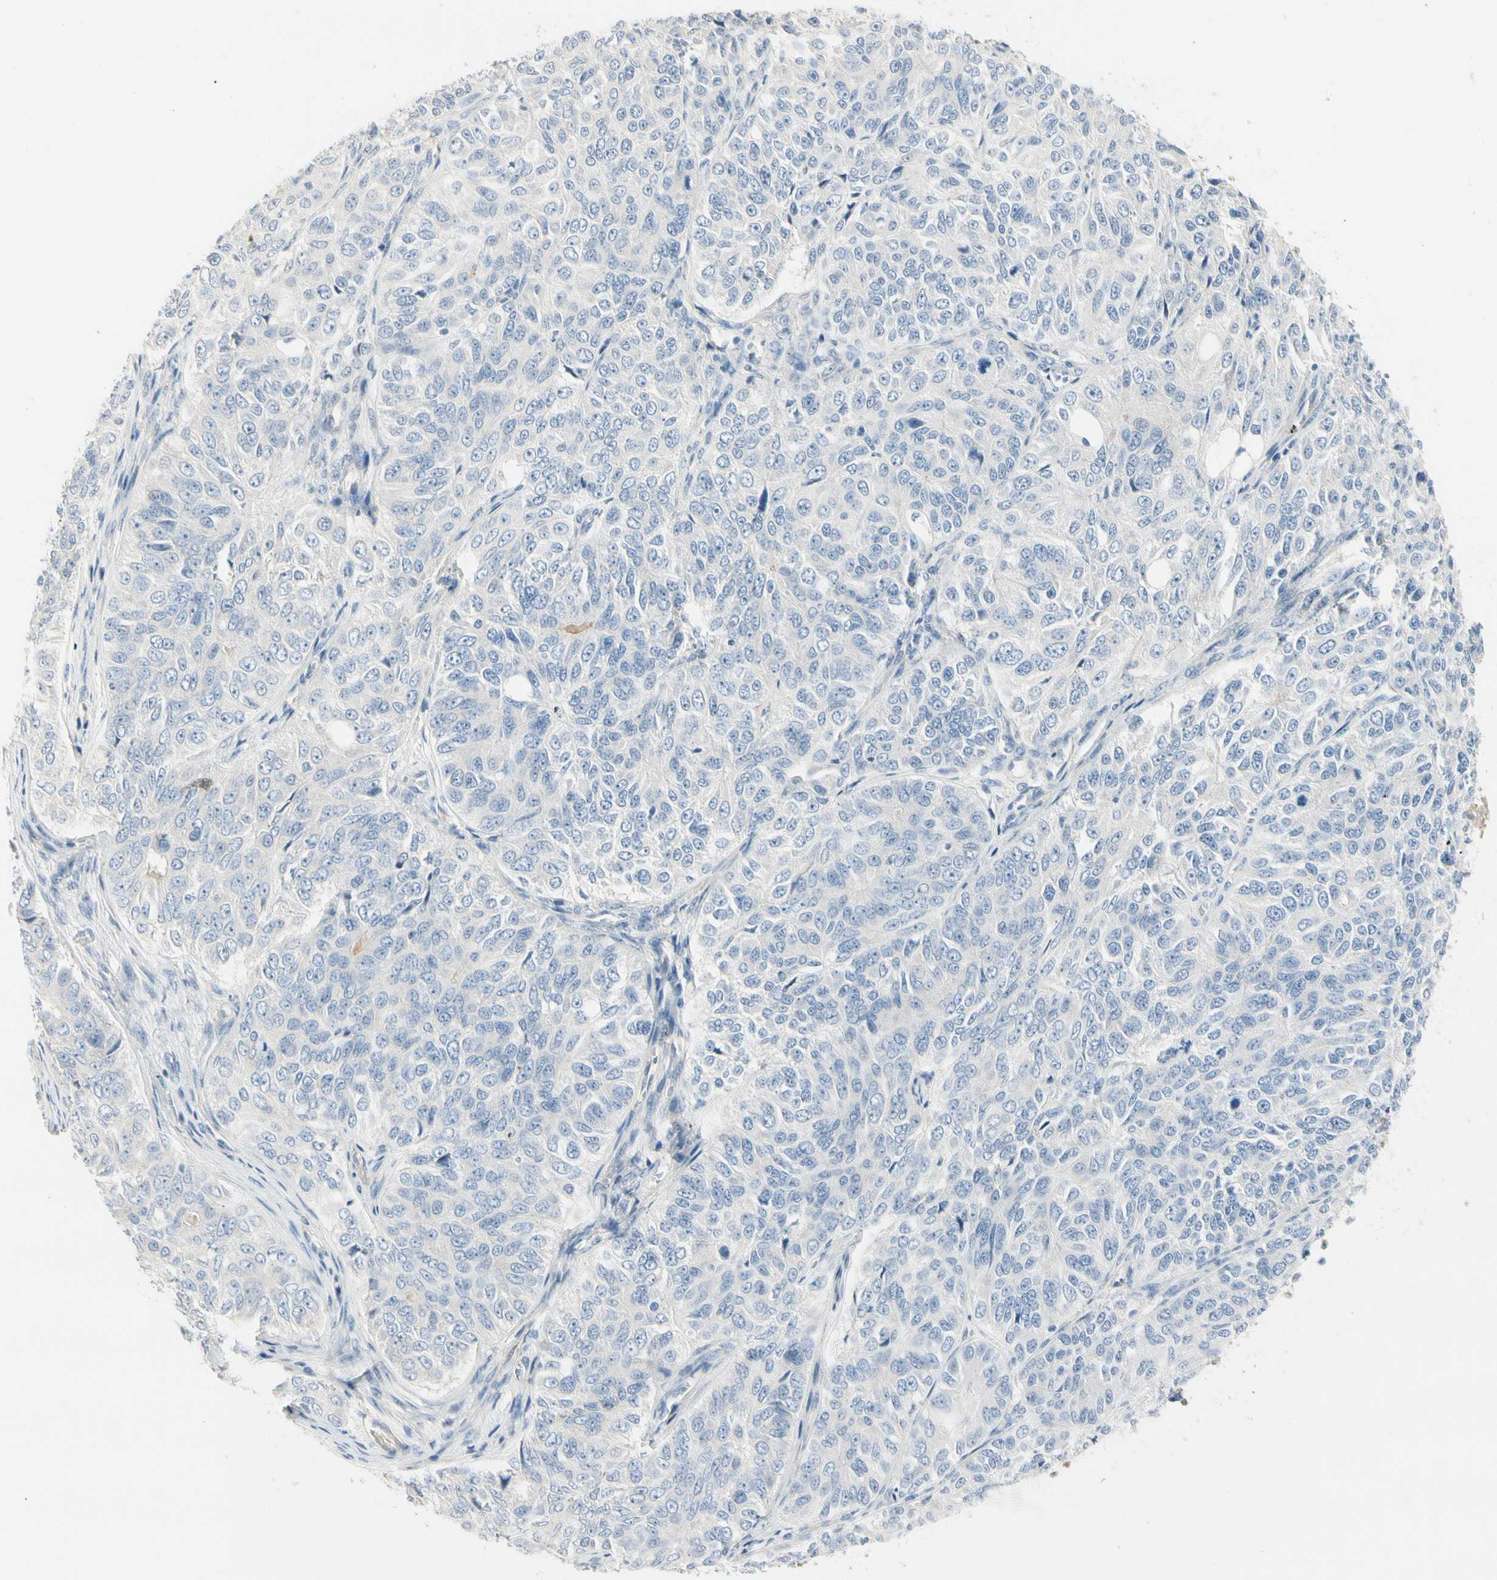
{"staining": {"intensity": "negative", "quantity": "none", "location": "none"}, "tissue": "ovarian cancer", "cell_type": "Tumor cells", "image_type": "cancer", "snomed": [{"axis": "morphology", "description": "Carcinoma, endometroid"}, {"axis": "topography", "description": "Ovary"}], "caption": "The histopathology image displays no significant expression in tumor cells of ovarian cancer.", "gene": "NFKB2", "patient": {"sex": "female", "age": 51}}